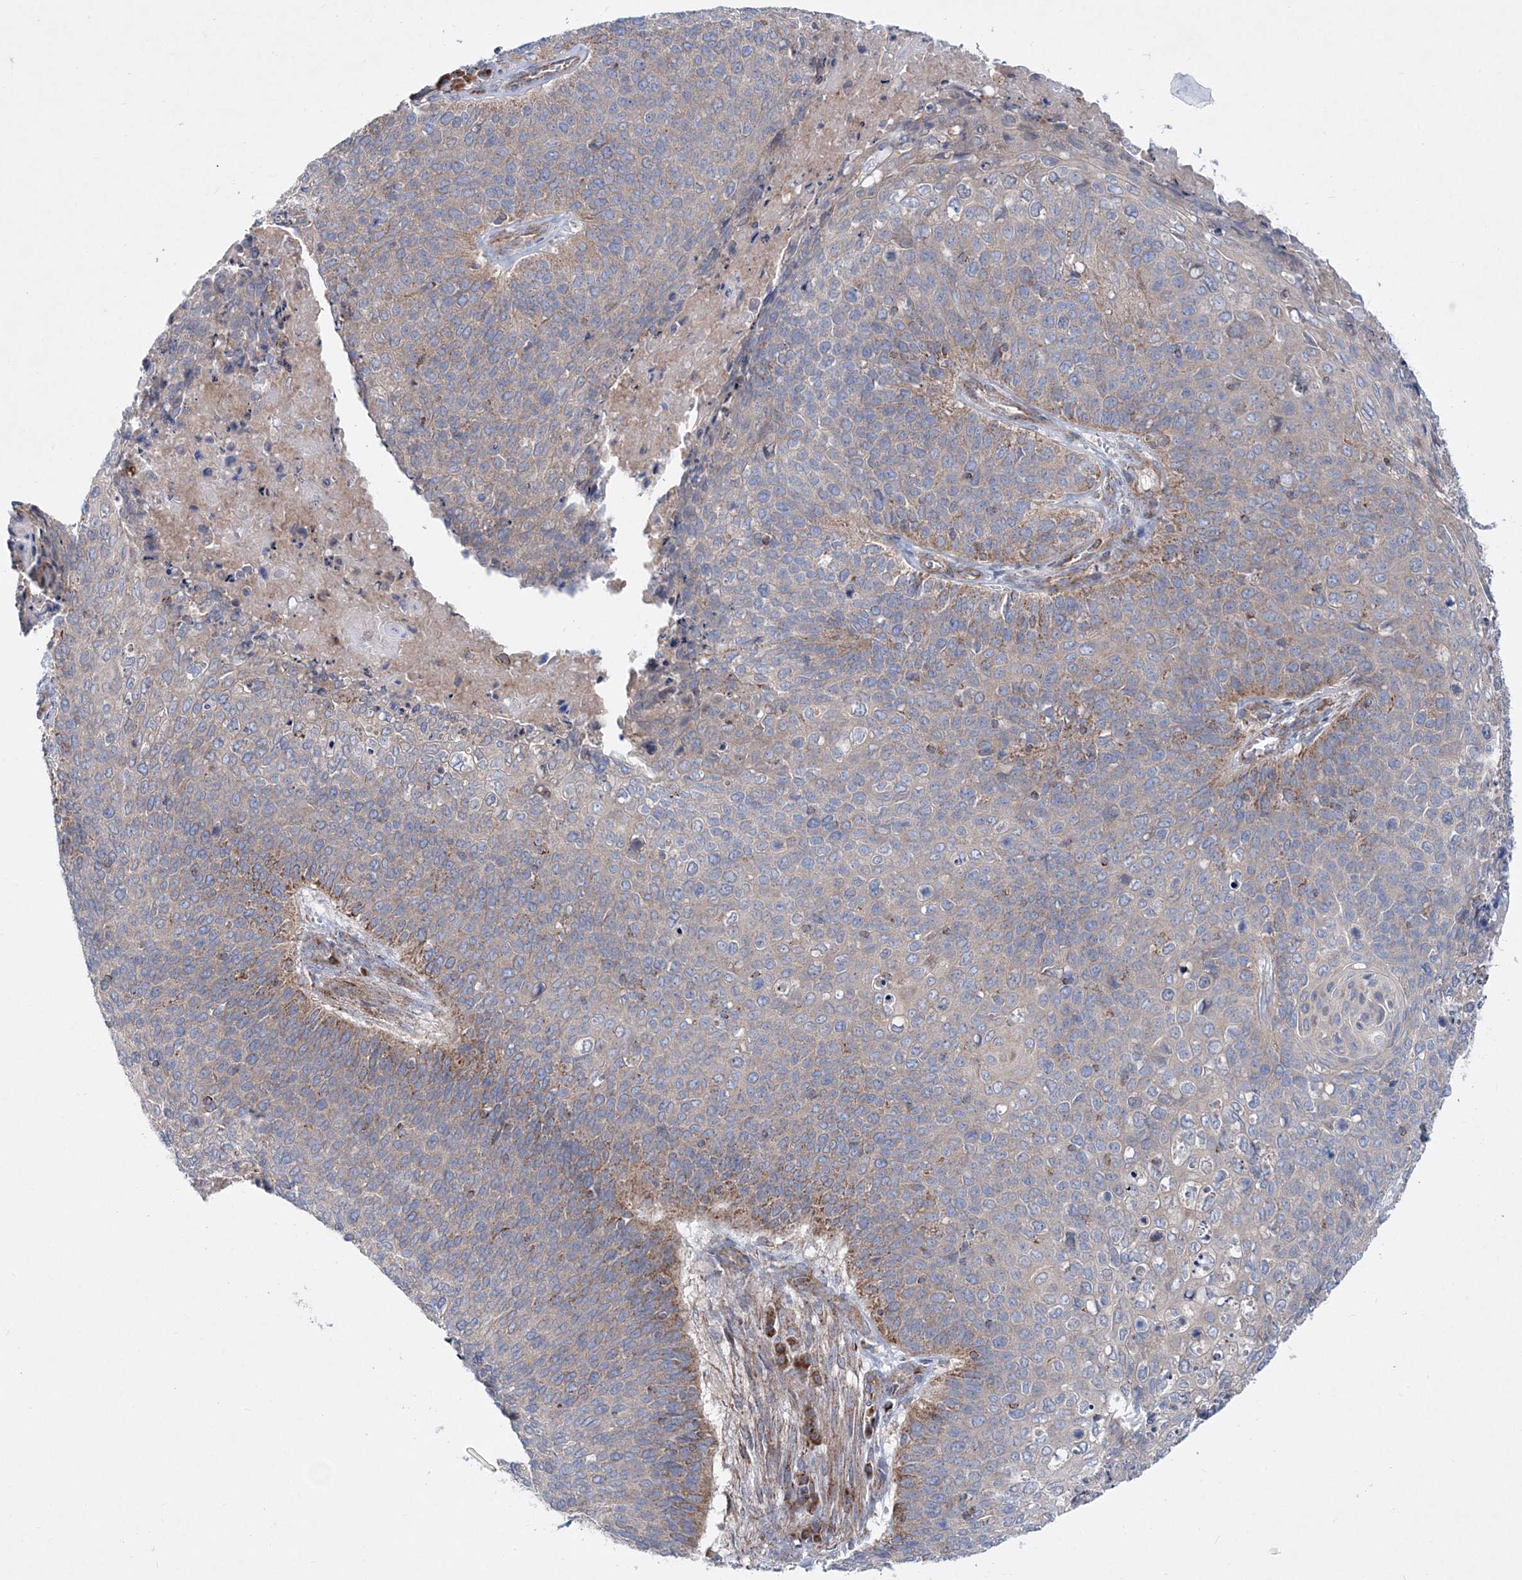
{"staining": {"intensity": "moderate", "quantity": "<25%", "location": "cytoplasmic/membranous"}, "tissue": "cervical cancer", "cell_type": "Tumor cells", "image_type": "cancer", "snomed": [{"axis": "morphology", "description": "Squamous cell carcinoma, NOS"}, {"axis": "topography", "description": "Cervix"}], "caption": "Human cervical squamous cell carcinoma stained for a protein (brown) displays moderate cytoplasmic/membranous positive expression in approximately <25% of tumor cells.", "gene": "NGLY1", "patient": {"sex": "female", "age": 39}}